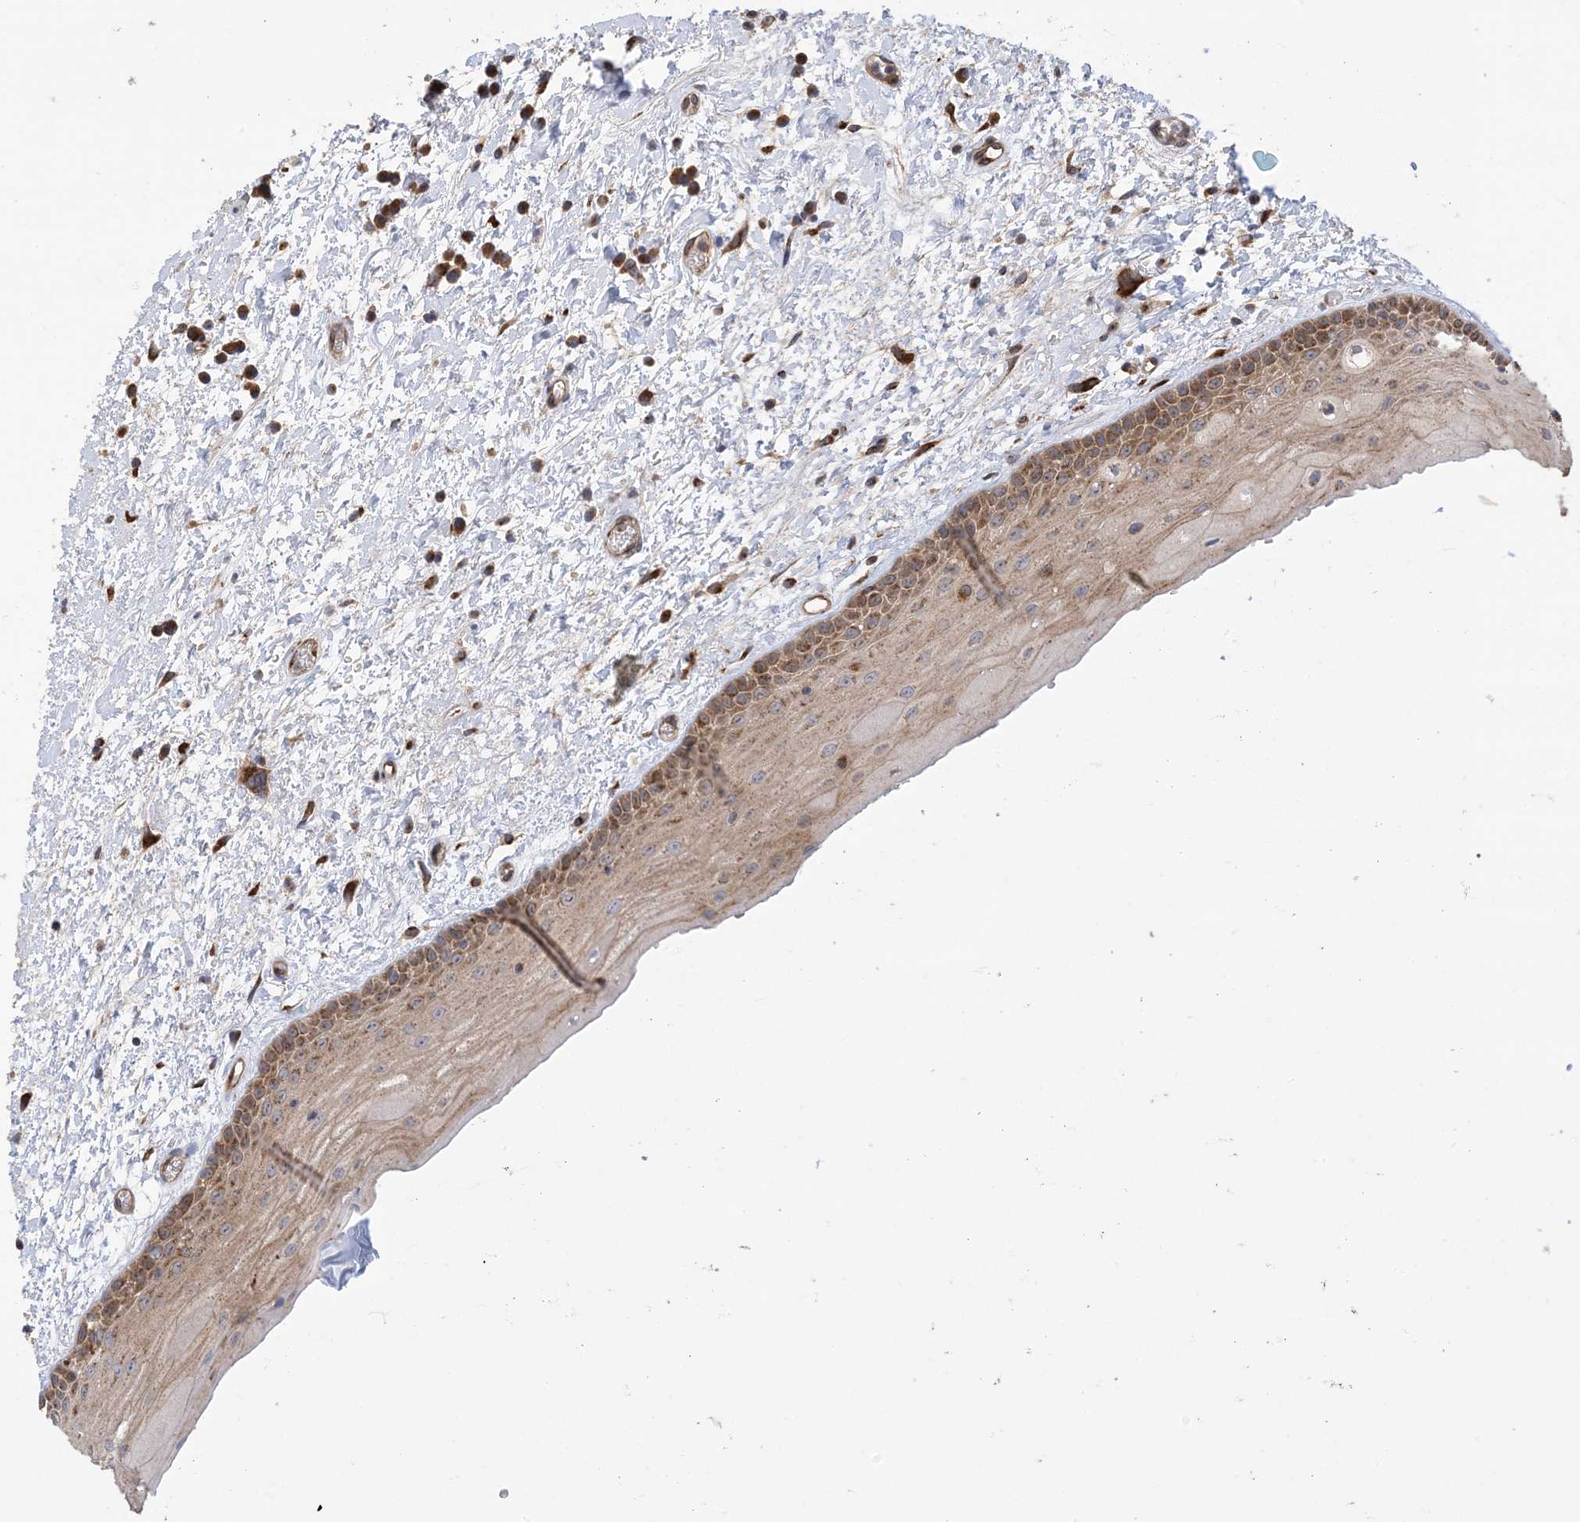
{"staining": {"intensity": "moderate", "quantity": ">75%", "location": "cytoplasmic/membranous"}, "tissue": "oral mucosa", "cell_type": "Squamous epithelial cells", "image_type": "normal", "snomed": [{"axis": "morphology", "description": "Normal tissue, NOS"}, {"axis": "topography", "description": "Oral tissue"}], "caption": "A brown stain labels moderate cytoplasmic/membranous expression of a protein in squamous epithelial cells of normal human oral mucosa. Using DAB (3,3'-diaminobenzidine) (brown) and hematoxylin (blue) stains, captured at high magnification using brightfield microscopy.", "gene": "CLEC16A", "patient": {"sex": "female", "age": 76}}